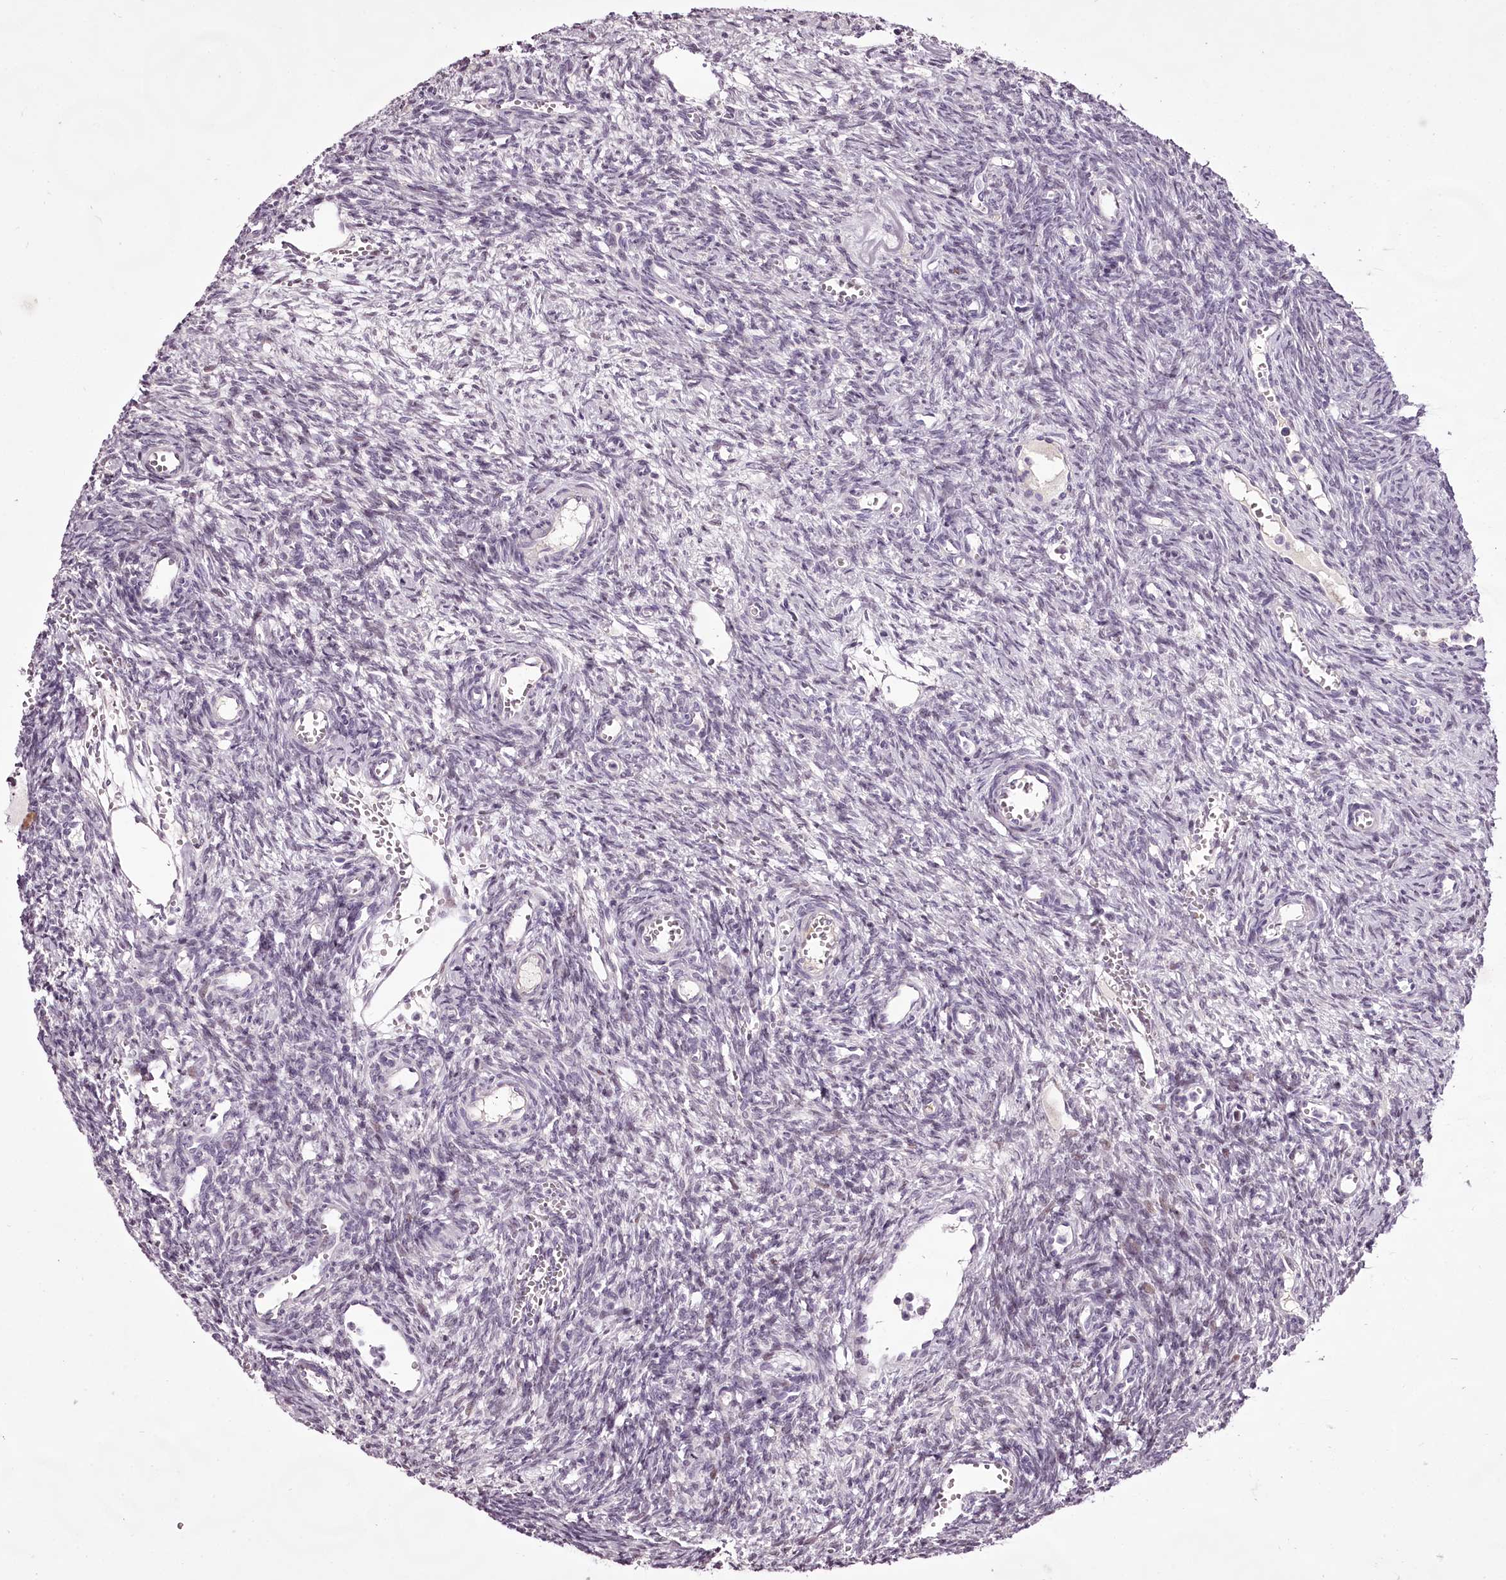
{"staining": {"intensity": "negative", "quantity": "none", "location": "none"}, "tissue": "ovary", "cell_type": "Ovarian stroma cells", "image_type": "normal", "snomed": [{"axis": "morphology", "description": "Normal tissue, NOS"}, {"axis": "topography", "description": "Ovary"}], "caption": "The image exhibits no significant positivity in ovarian stroma cells of ovary. Brightfield microscopy of immunohistochemistry stained with DAB (brown) and hematoxylin (blue), captured at high magnification.", "gene": "C1orf56", "patient": {"sex": "female", "age": 39}}